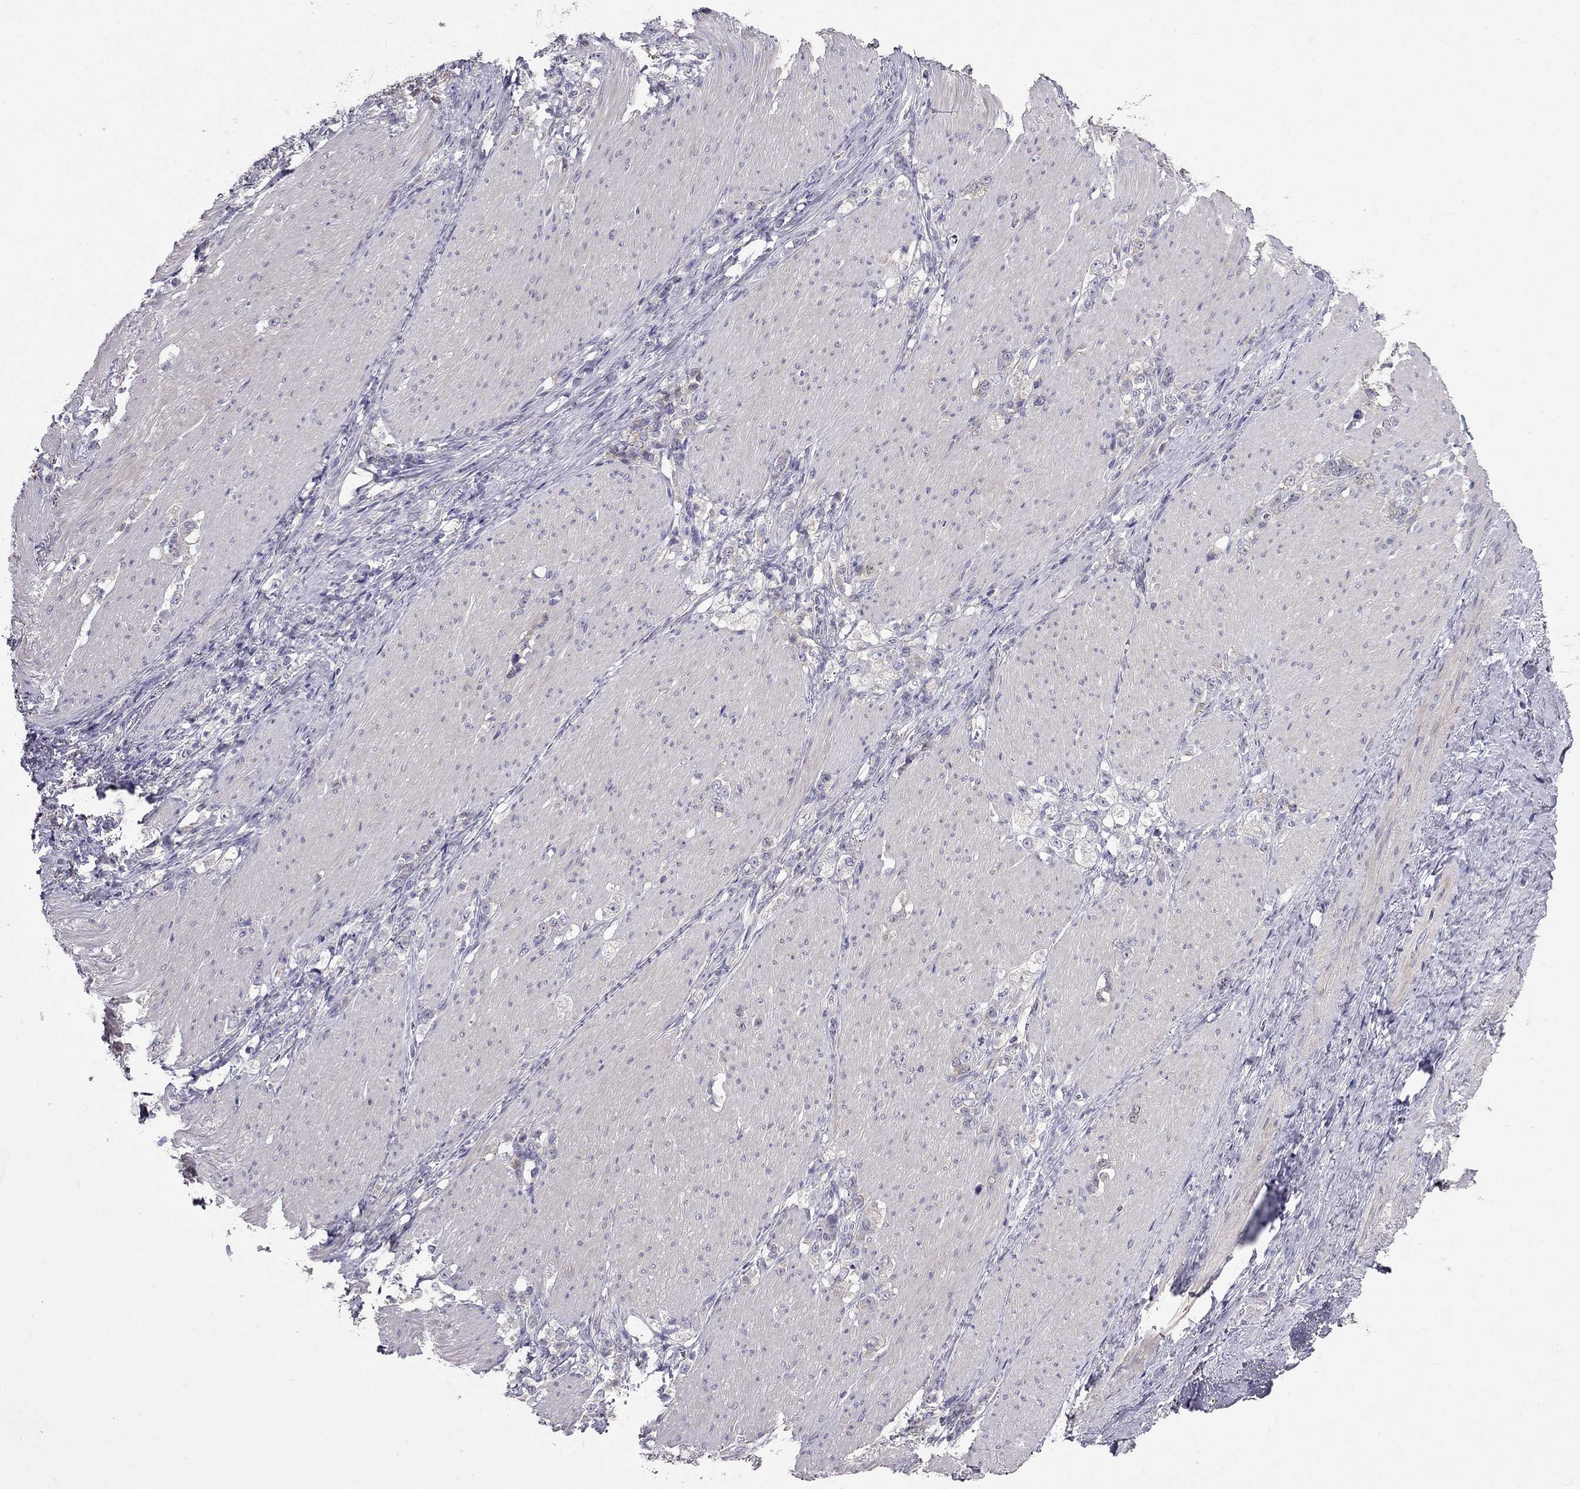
{"staining": {"intensity": "negative", "quantity": "none", "location": "none"}, "tissue": "stomach cancer", "cell_type": "Tumor cells", "image_type": "cancer", "snomed": [{"axis": "morphology", "description": "Adenocarcinoma, NOS"}, {"axis": "topography", "description": "Stomach, lower"}], "caption": "DAB immunohistochemical staining of human stomach cancer (adenocarcinoma) displays no significant staining in tumor cells. The staining was performed using DAB to visualize the protein expression in brown, while the nuclei were stained in blue with hematoxylin (Magnification: 20x).", "gene": "AS3MT", "patient": {"sex": "male", "age": 88}}